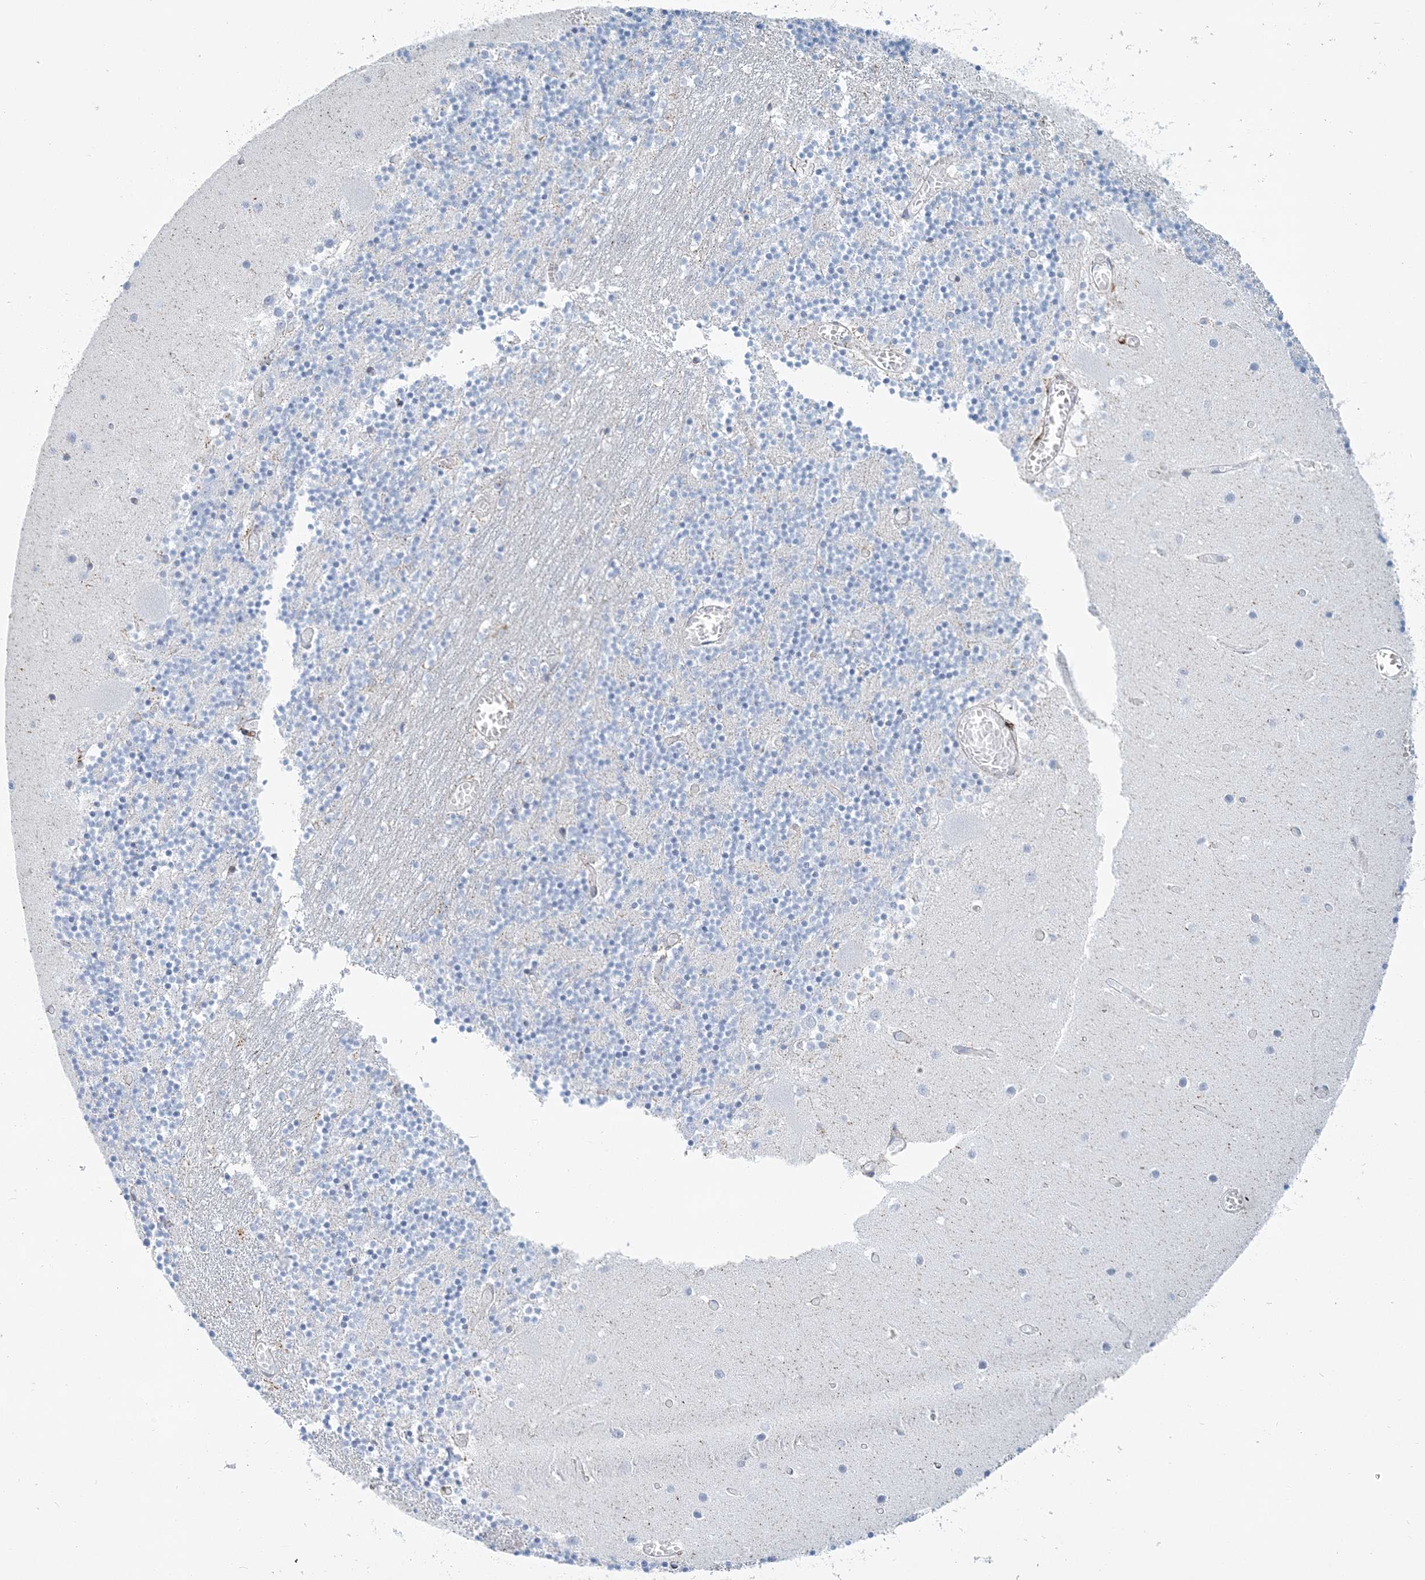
{"staining": {"intensity": "negative", "quantity": "none", "location": "none"}, "tissue": "cerebellum", "cell_type": "Cells in granular layer", "image_type": "normal", "snomed": [{"axis": "morphology", "description": "Normal tissue, NOS"}, {"axis": "topography", "description": "Cerebellum"}], "caption": "An immunohistochemistry image of unremarkable cerebellum is shown. There is no staining in cells in granular layer of cerebellum.", "gene": "NKX6", "patient": {"sex": "female", "age": 28}}